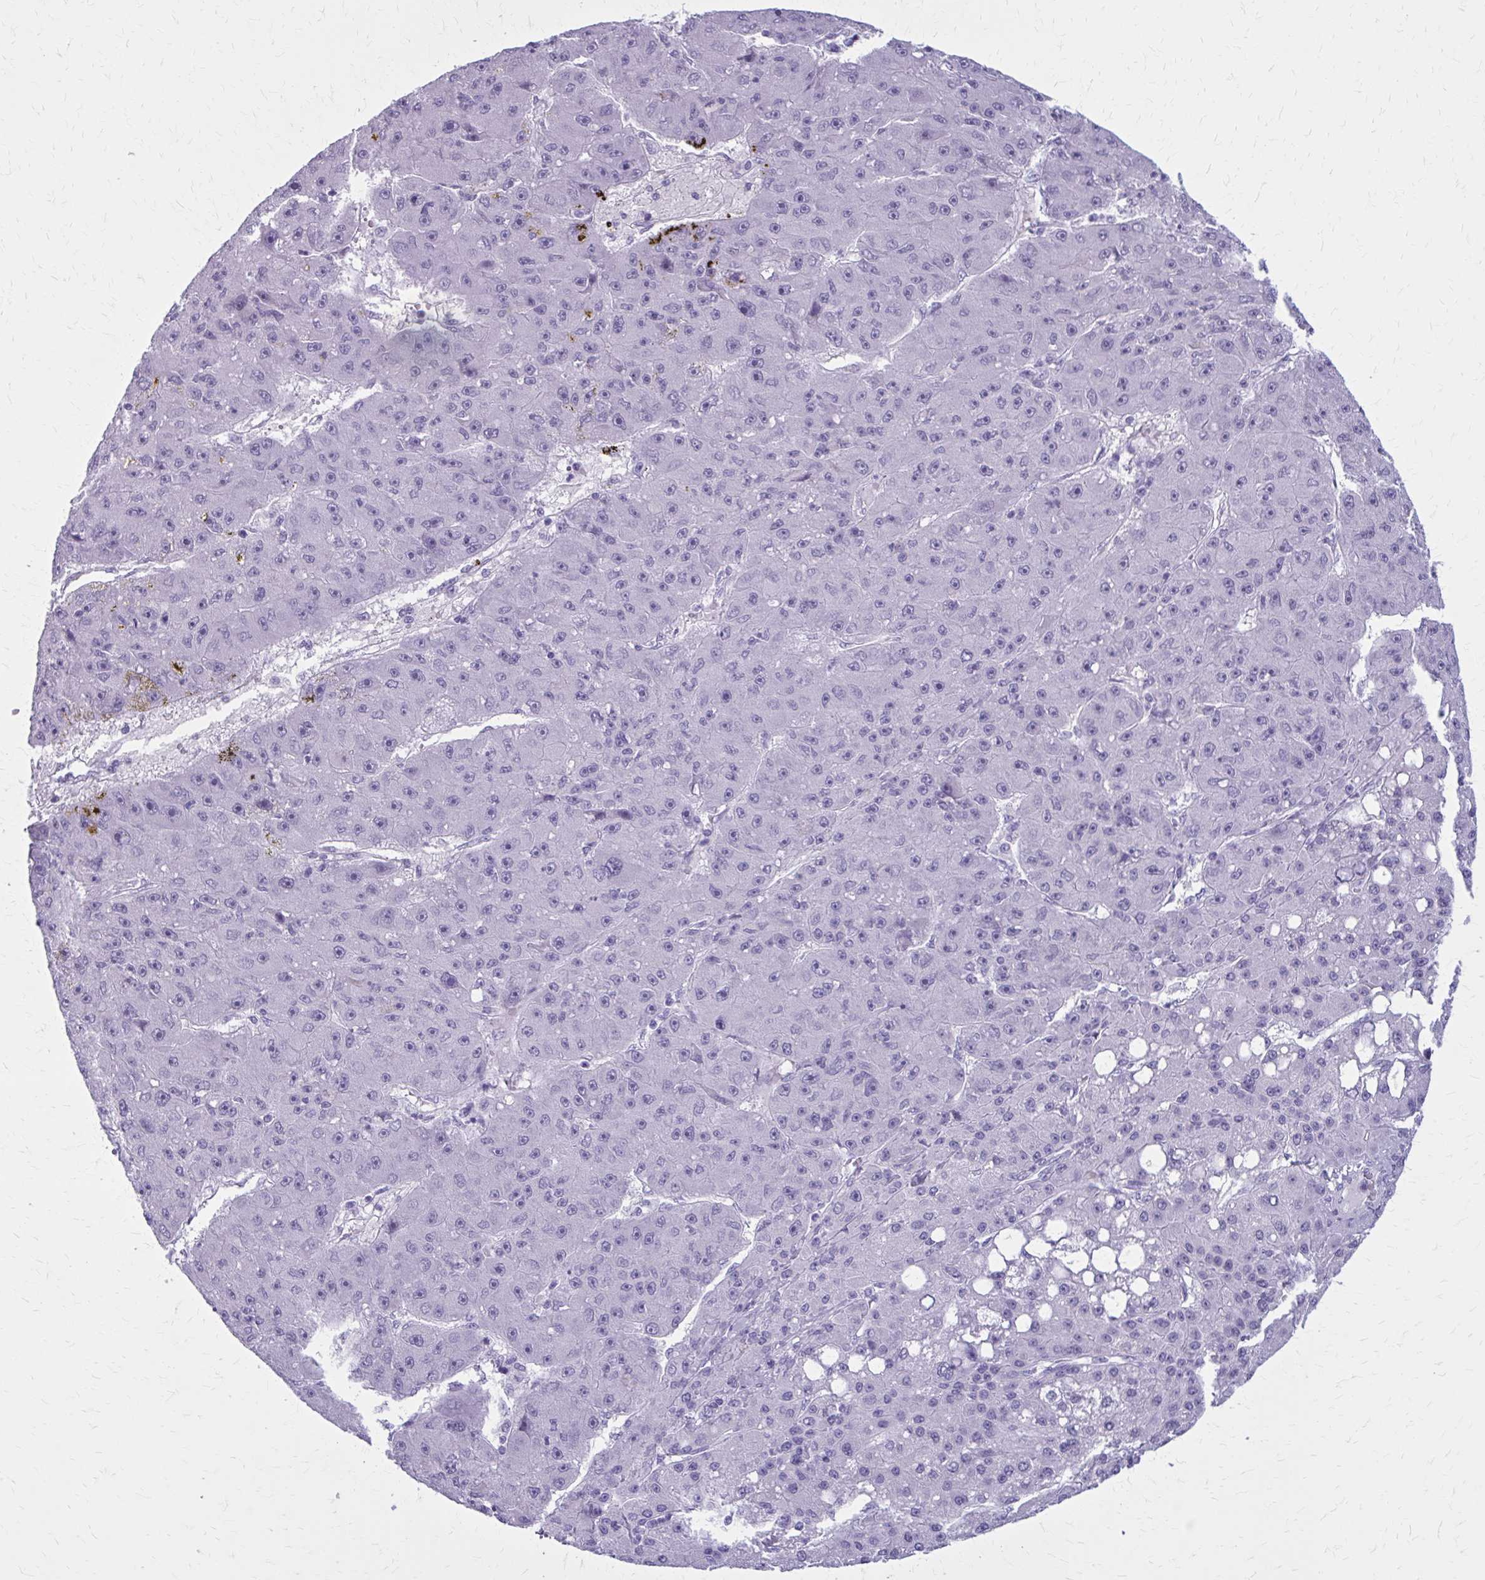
{"staining": {"intensity": "negative", "quantity": "none", "location": "none"}, "tissue": "liver cancer", "cell_type": "Tumor cells", "image_type": "cancer", "snomed": [{"axis": "morphology", "description": "Carcinoma, Hepatocellular, NOS"}, {"axis": "topography", "description": "Liver"}], "caption": "This micrograph is of liver cancer stained with immunohistochemistry (IHC) to label a protein in brown with the nuclei are counter-stained blue. There is no expression in tumor cells.", "gene": "ZDHHC7", "patient": {"sex": "male", "age": 67}}